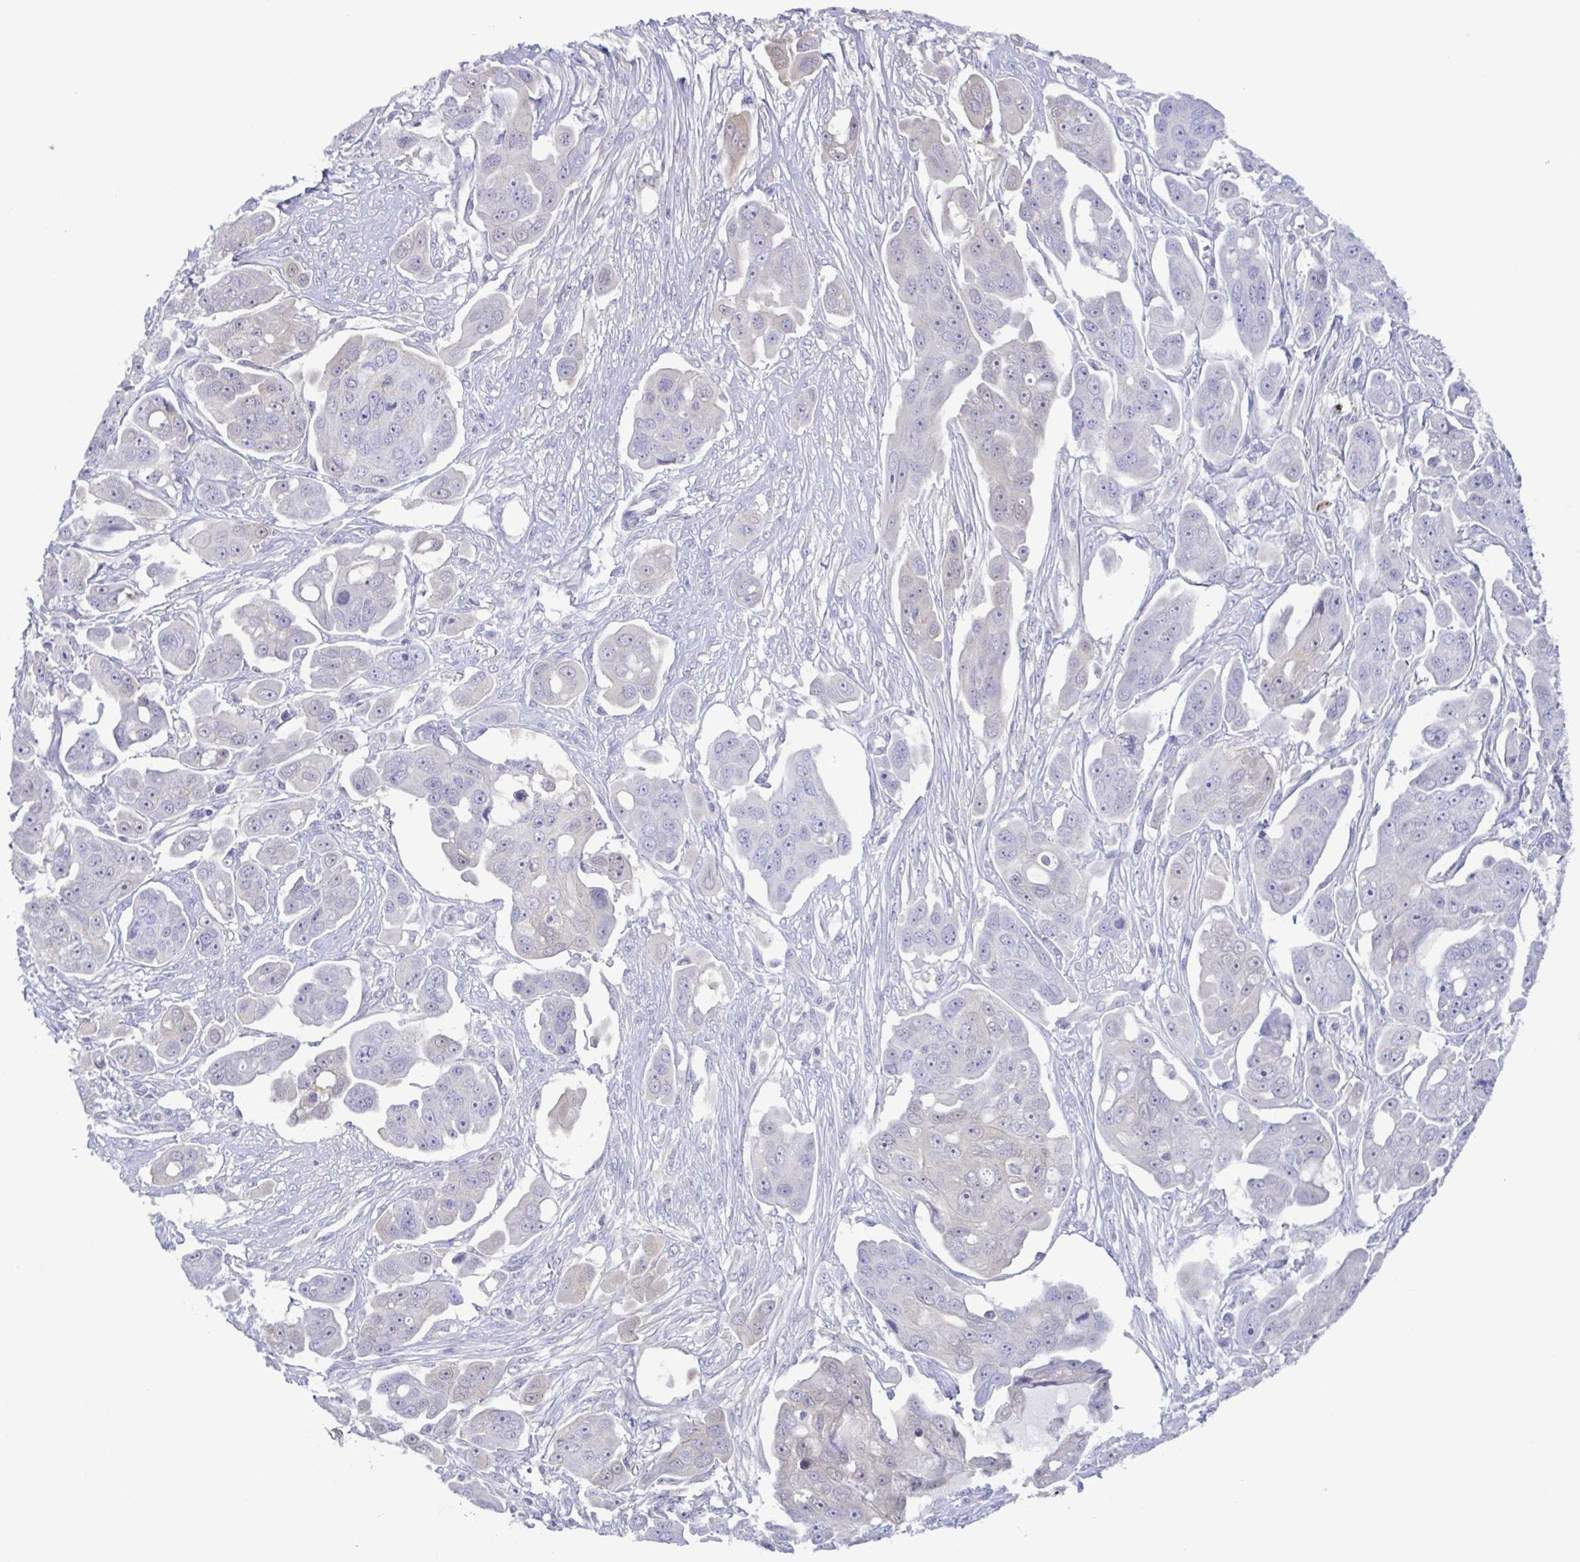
{"staining": {"intensity": "negative", "quantity": "none", "location": "none"}, "tissue": "ovarian cancer", "cell_type": "Tumor cells", "image_type": "cancer", "snomed": [{"axis": "morphology", "description": "Carcinoma, endometroid"}, {"axis": "topography", "description": "Ovary"}], "caption": "Immunohistochemical staining of human endometroid carcinoma (ovarian) reveals no significant expression in tumor cells.", "gene": "LDHC", "patient": {"sex": "female", "age": 70}}